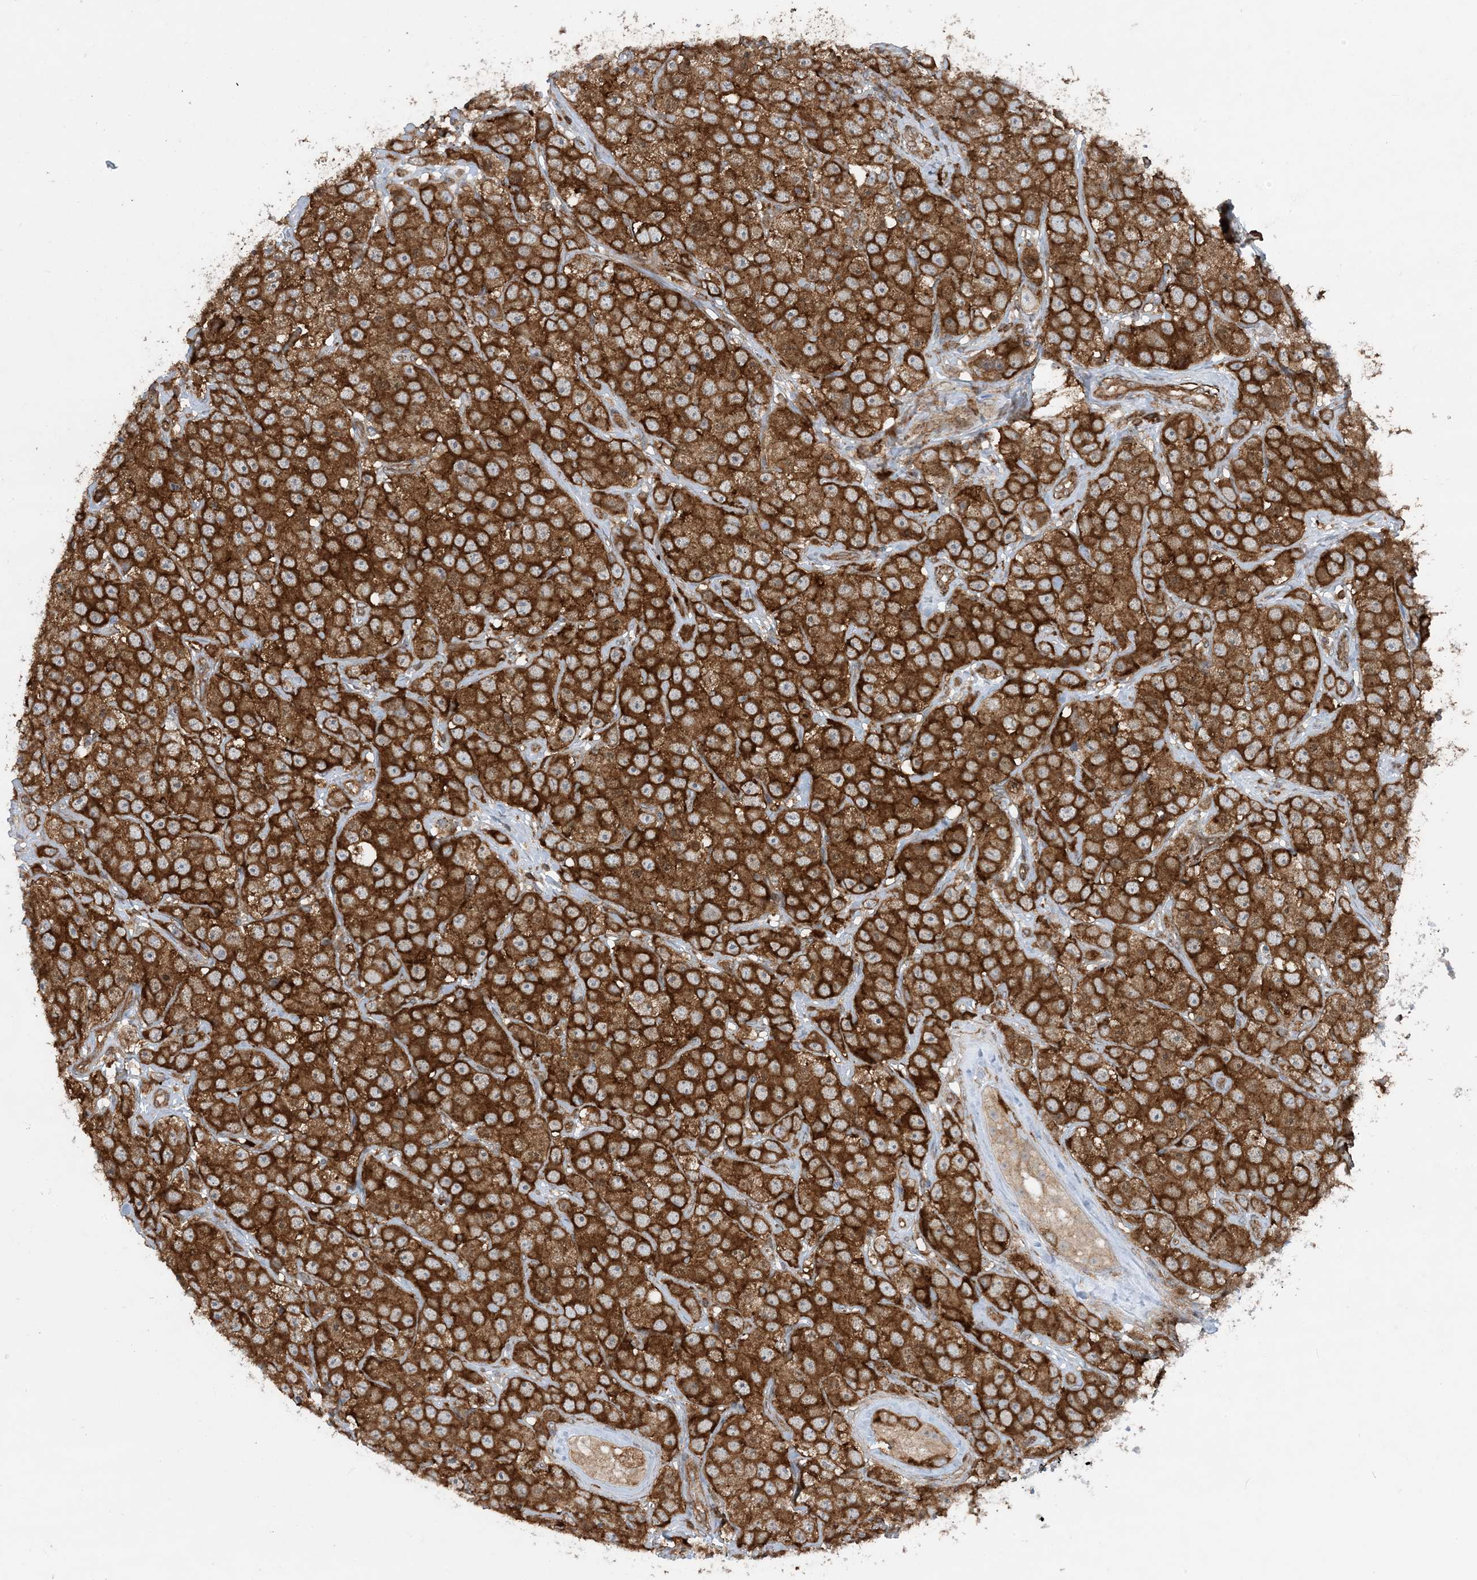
{"staining": {"intensity": "strong", "quantity": ">75%", "location": "cytoplasmic/membranous"}, "tissue": "testis cancer", "cell_type": "Tumor cells", "image_type": "cancer", "snomed": [{"axis": "morphology", "description": "Seminoma, NOS"}, {"axis": "topography", "description": "Testis"}], "caption": "Immunohistochemistry staining of seminoma (testis), which exhibits high levels of strong cytoplasmic/membranous expression in about >75% of tumor cells indicating strong cytoplasmic/membranous protein positivity. The staining was performed using DAB (3,3'-diaminobenzidine) (brown) for protein detection and nuclei were counterstained in hematoxylin (blue).", "gene": "STAM2", "patient": {"sex": "male", "age": 28}}